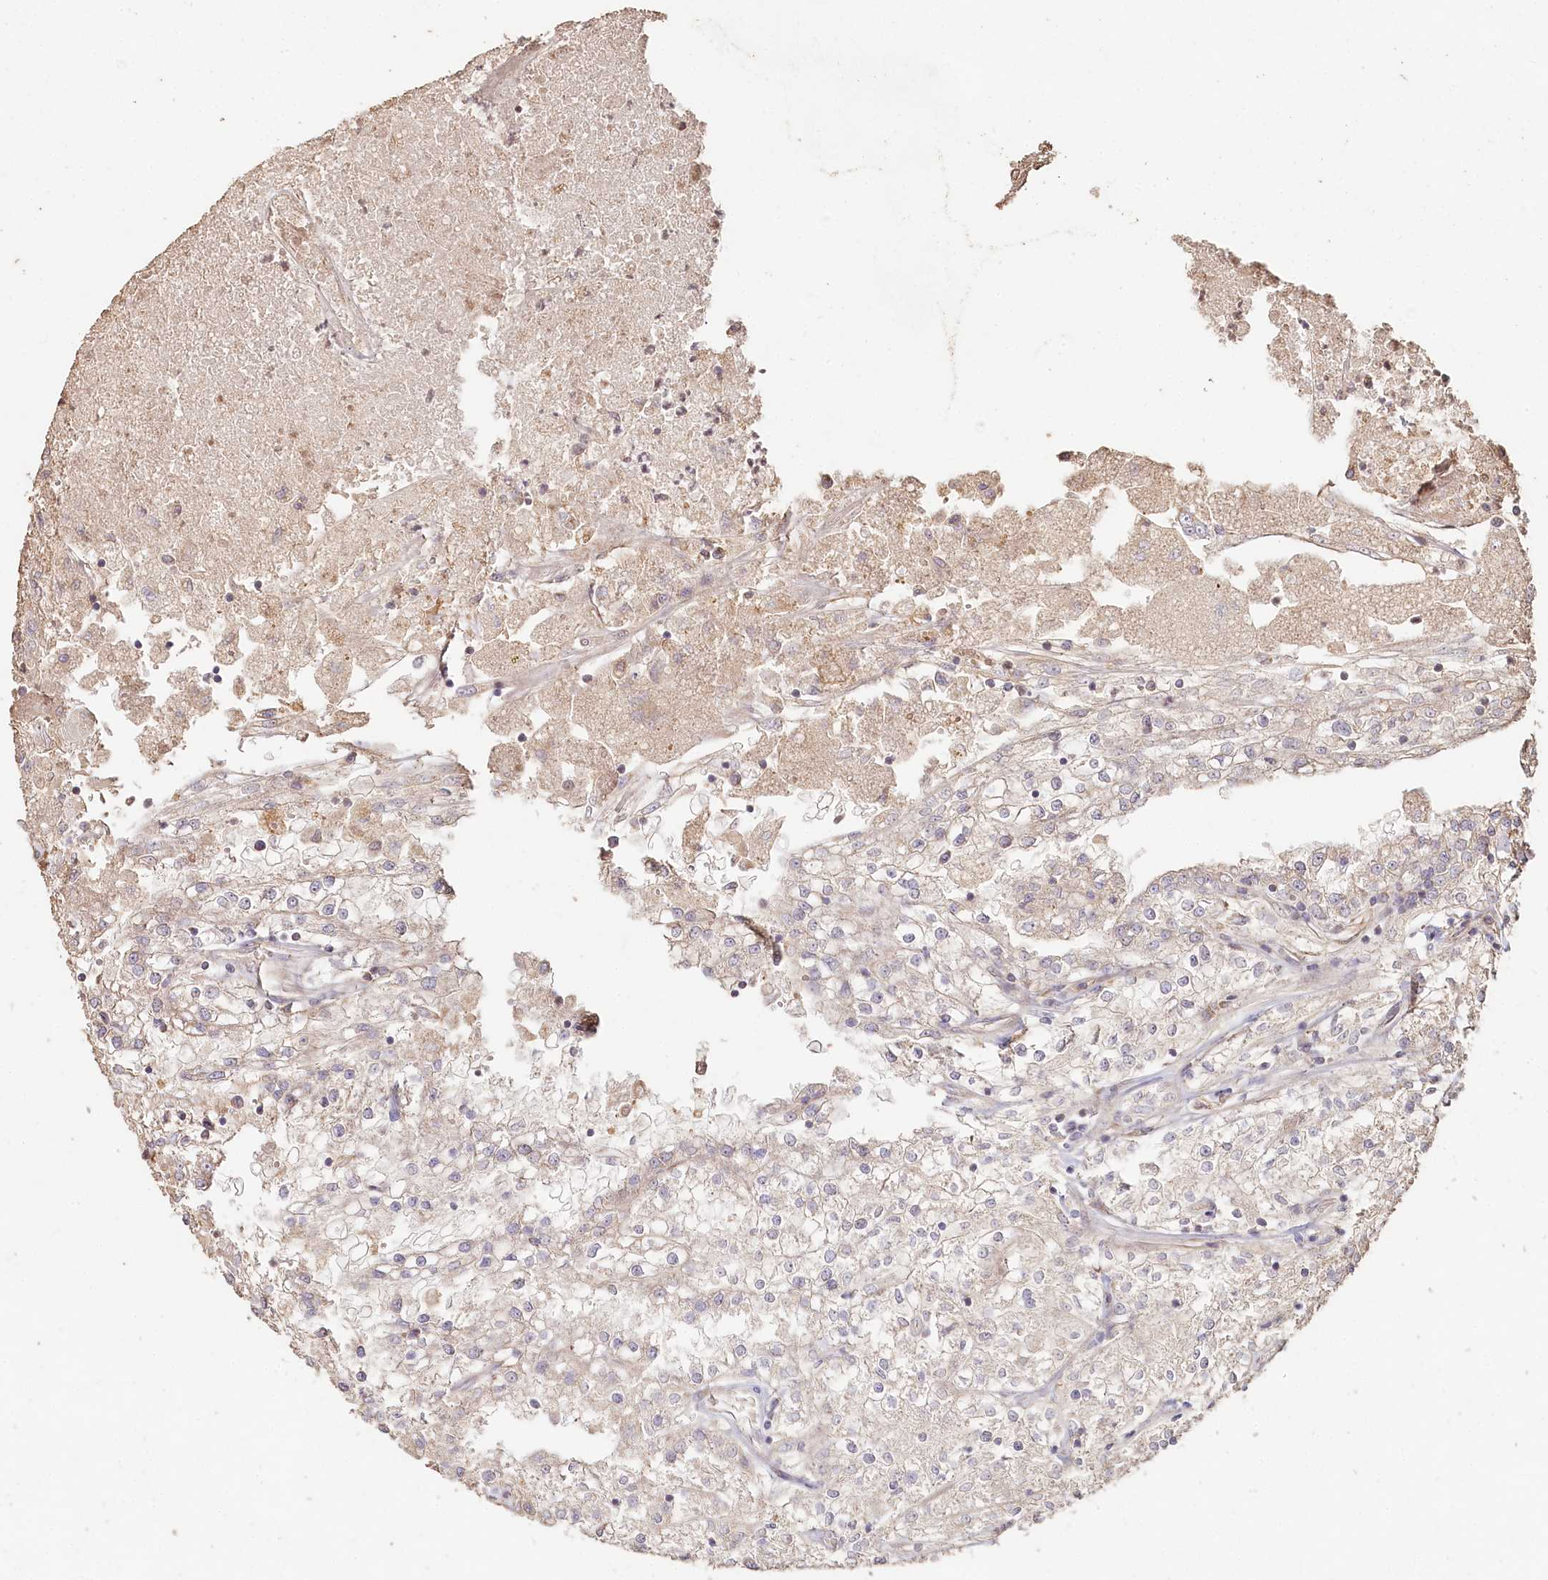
{"staining": {"intensity": "negative", "quantity": "none", "location": "none"}, "tissue": "renal cancer", "cell_type": "Tumor cells", "image_type": "cancer", "snomed": [{"axis": "morphology", "description": "Adenocarcinoma, NOS"}, {"axis": "topography", "description": "Kidney"}], "caption": "High magnification brightfield microscopy of renal cancer (adenocarcinoma) stained with DAB (3,3'-diaminobenzidine) (brown) and counterstained with hematoxylin (blue): tumor cells show no significant expression. (DAB (3,3'-diaminobenzidine) IHC, high magnification).", "gene": "HAL", "patient": {"sex": "female", "age": 52}}